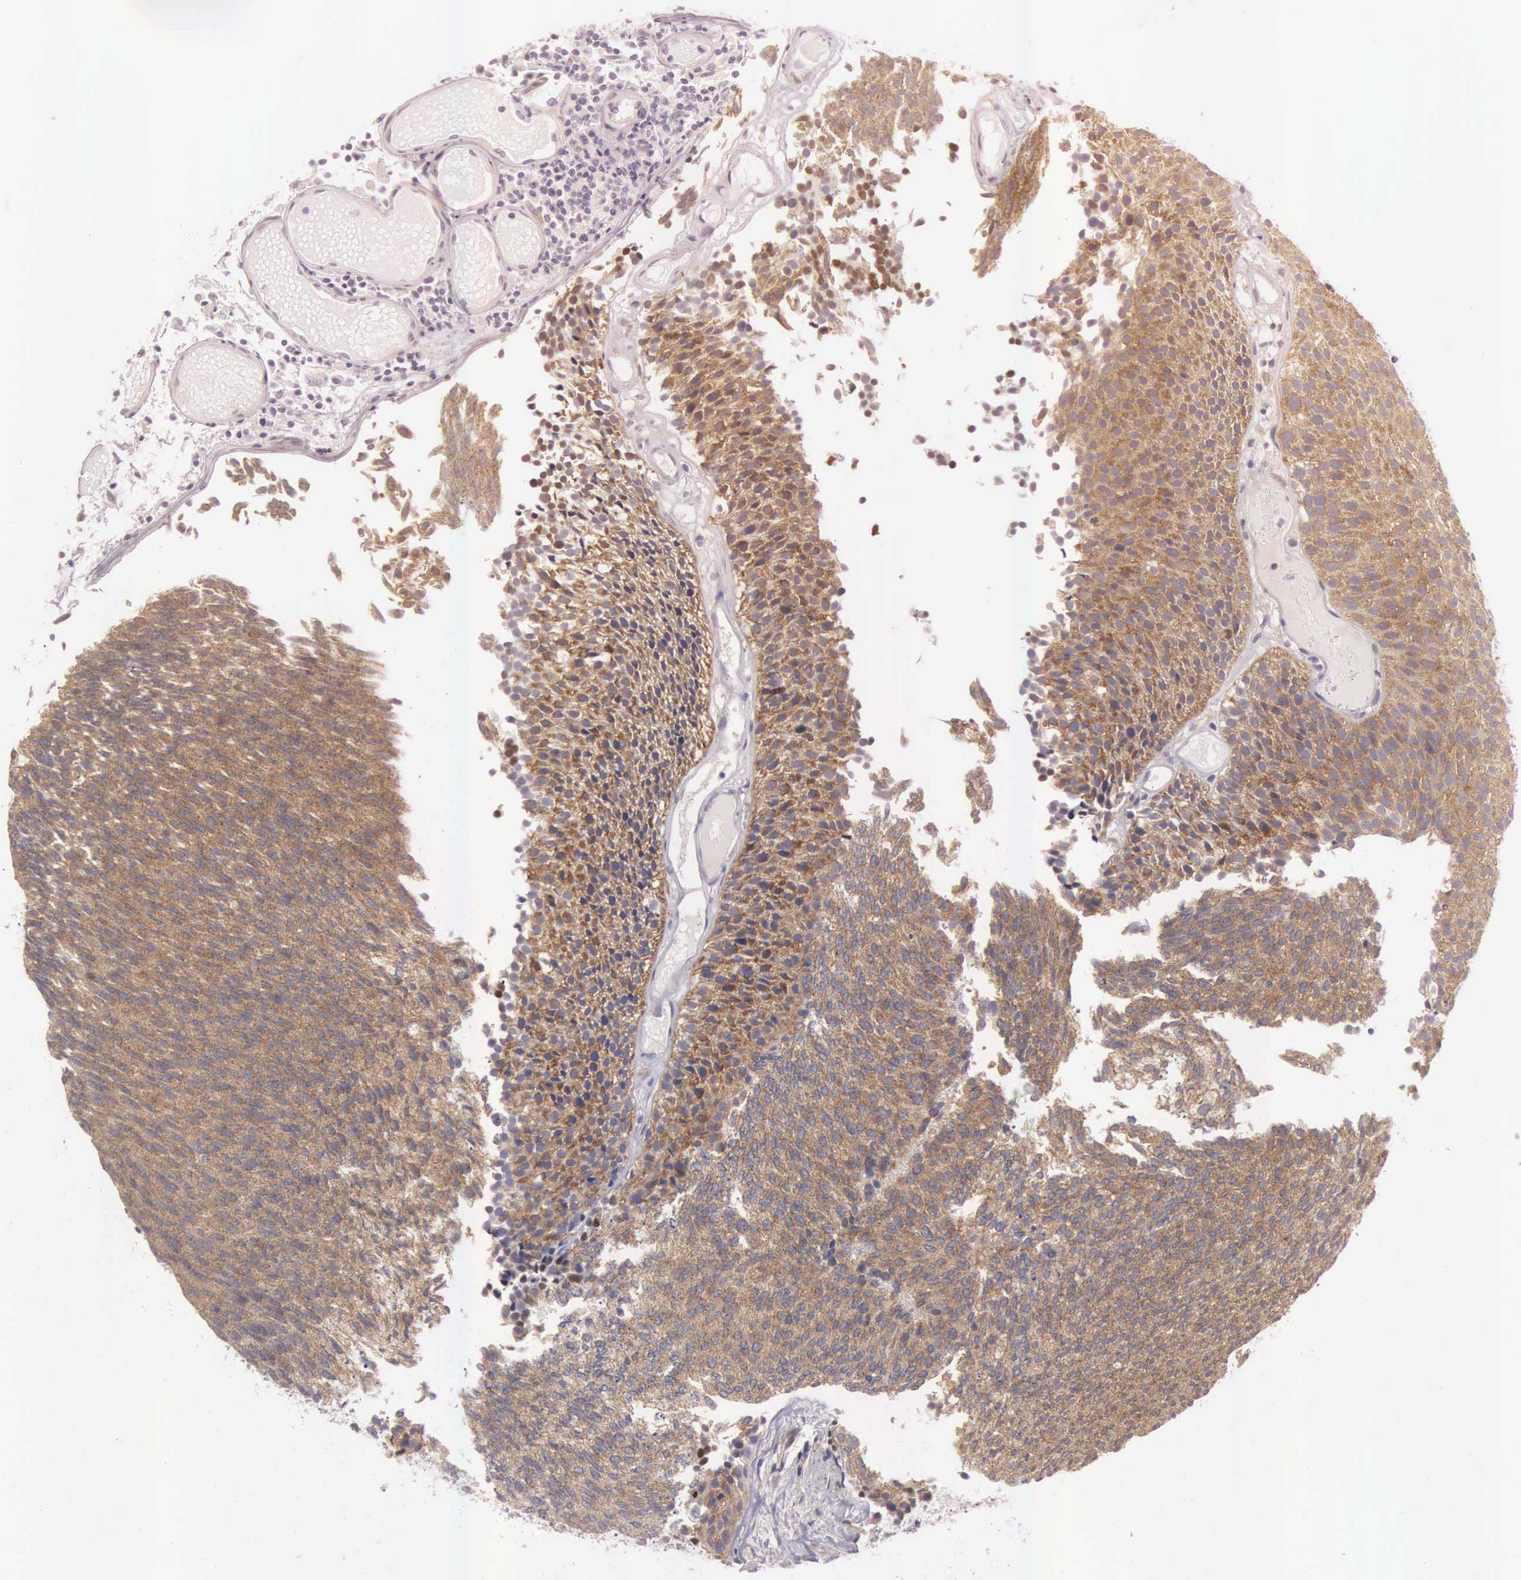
{"staining": {"intensity": "strong", "quantity": ">75%", "location": "cytoplasmic/membranous"}, "tissue": "urothelial cancer", "cell_type": "Tumor cells", "image_type": "cancer", "snomed": [{"axis": "morphology", "description": "Urothelial carcinoma, Low grade"}, {"axis": "topography", "description": "Urinary bladder"}], "caption": "High-power microscopy captured an immunohistochemistry histopathology image of urothelial carcinoma (low-grade), revealing strong cytoplasmic/membranous positivity in about >75% of tumor cells. The protein of interest is stained brown, and the nuclei are stained in blue (DAB (3,3'-diaminobenzidine) IHC with brightfield microscopy, high magnification).", "gene": "CEP170B", "patient": {"sex": "male", "age": 85}}